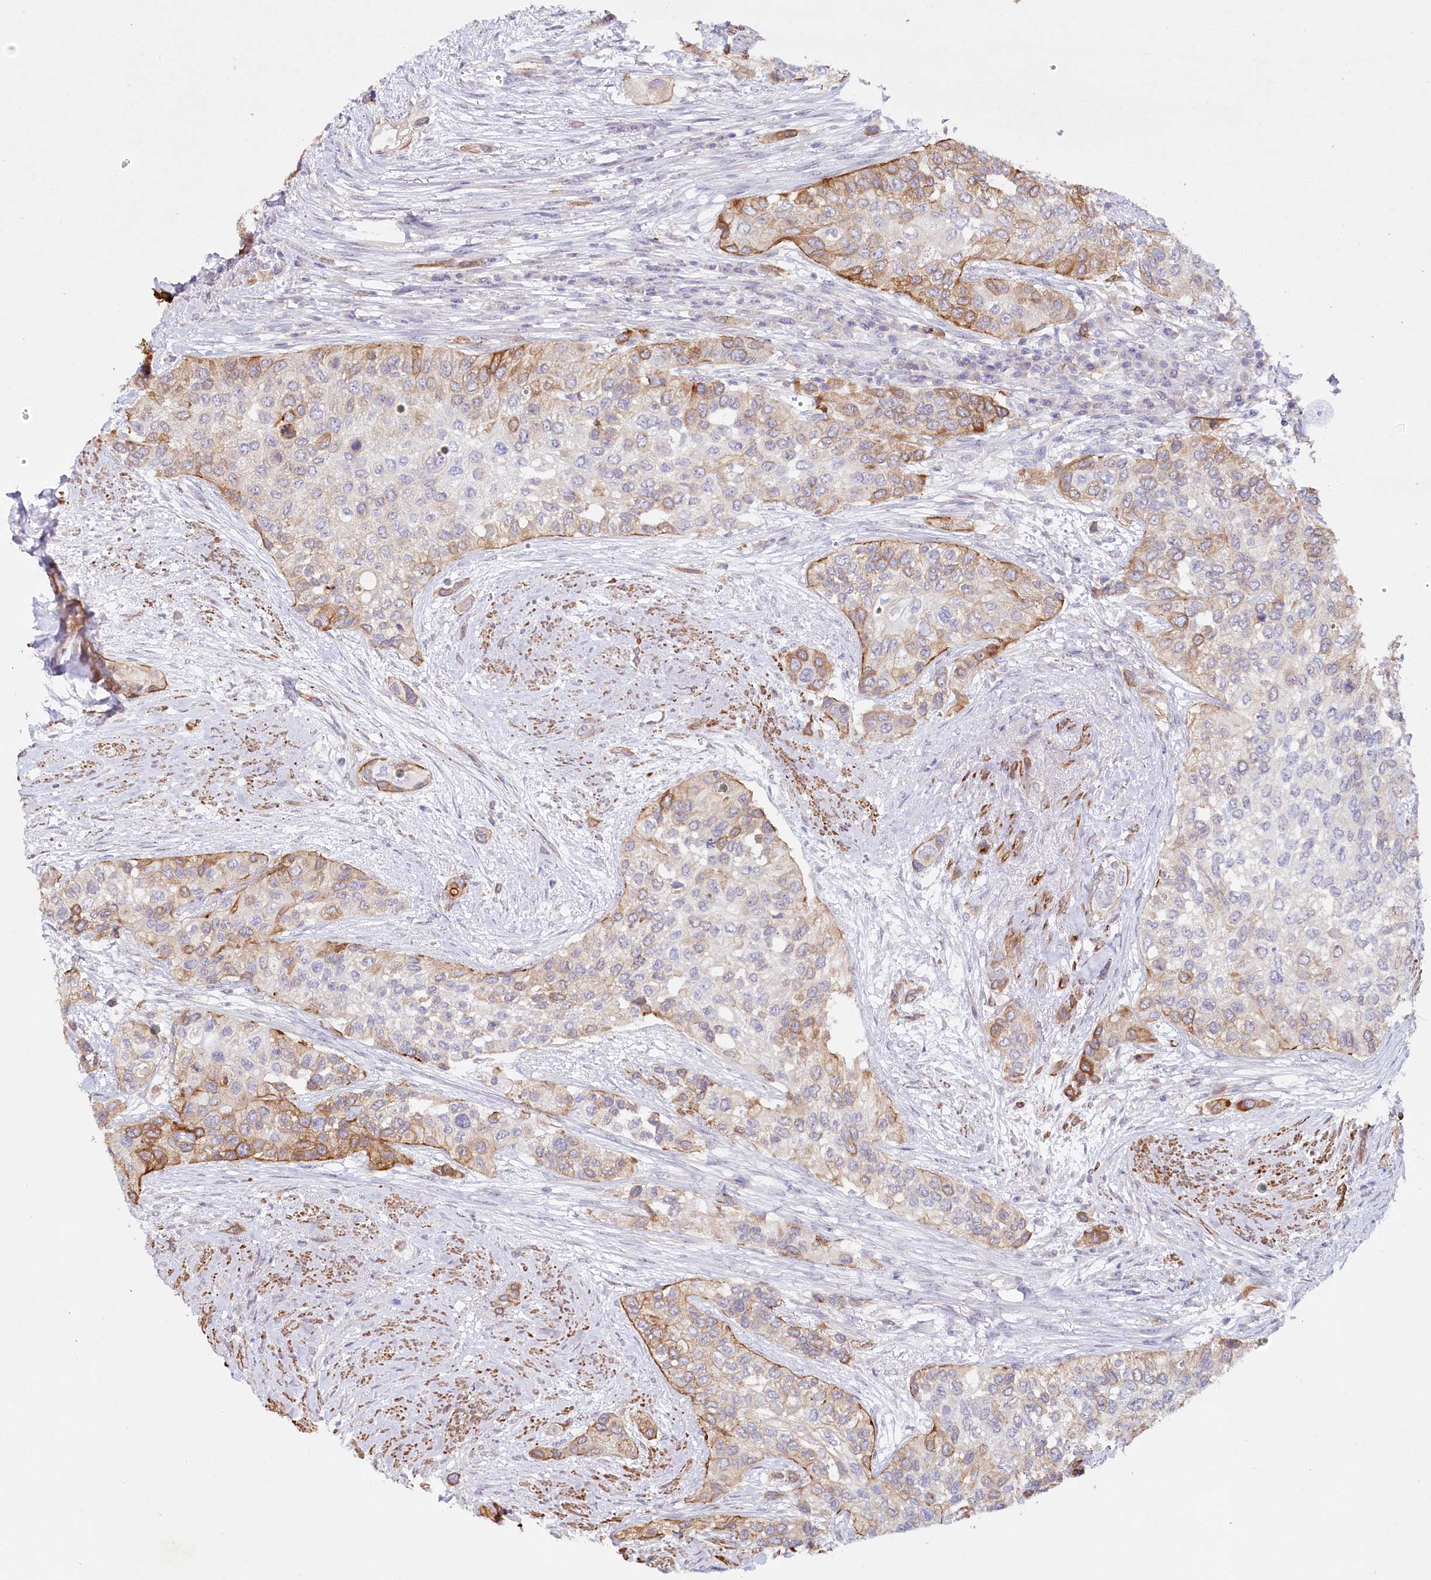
{"staining": {"intensity": "moderate", "quantity": "25%-75%", "location": "cytoplasmic/membranous"}, "tissue": "urothelial cancer", "cell_type": "Tumor cells", "image_type": "cancer", "snomed": [{"axis": "morphology", "description": "Normal tissue, NOS"}, {"axis": "morphology", "description": "Urothelial carcinoma, High grade"}, {"axis": "topography", "description": "Vascular tissue"}, {"axis": "topography", "description": "Urinary bladder"}], "caption": "Protein positivity by IHC displays moderate cytoplasmic/membranous staining in approximately 25%-75% of tumor cells in urothelial cancer. (IHC, brightfield microscopy, high magnification).", "gene": "ALDH3B1", "patient": {"sex": "female", "age": 56}}